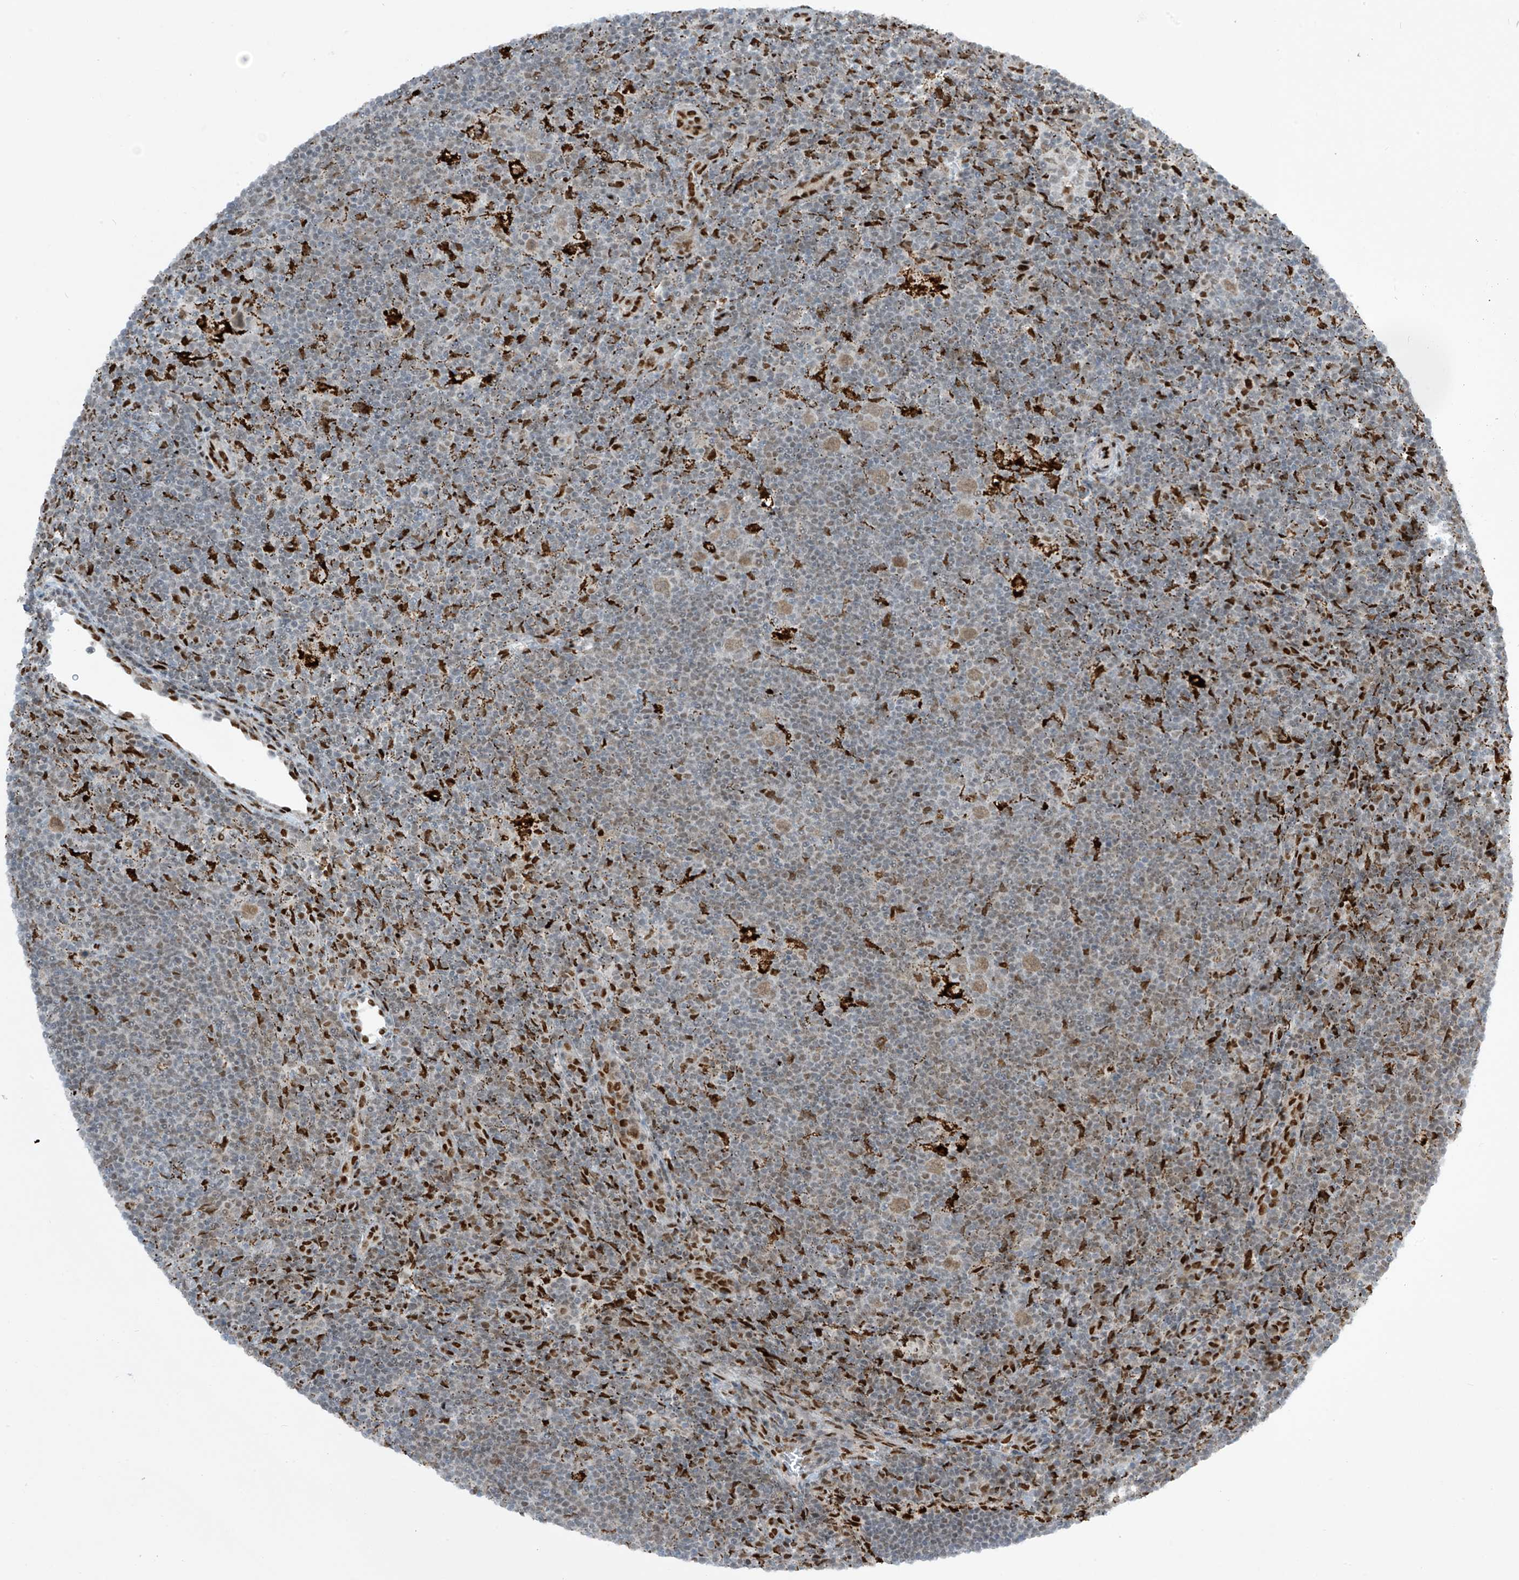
{"staining": {"intensity": "moderate", "quantity": ">75%", "location": "nuclear"}, "tissue": "lymphoma", "cell_type": "Tumor cells", "image_type": "cancer", "snomed": [{"axis": "morphology", "description": "Hodgkin's disease, NOS"}, {"axis": "topography", "description": "Lymph node"}], "caption": "Immunohistochemical staining of human lymphoma shows medium levels of moderate nuclear protein positivity in approximately >75% of tumor cells.", "gene": "PM20D2", "patient": {"sex": "female", "age": 57}}